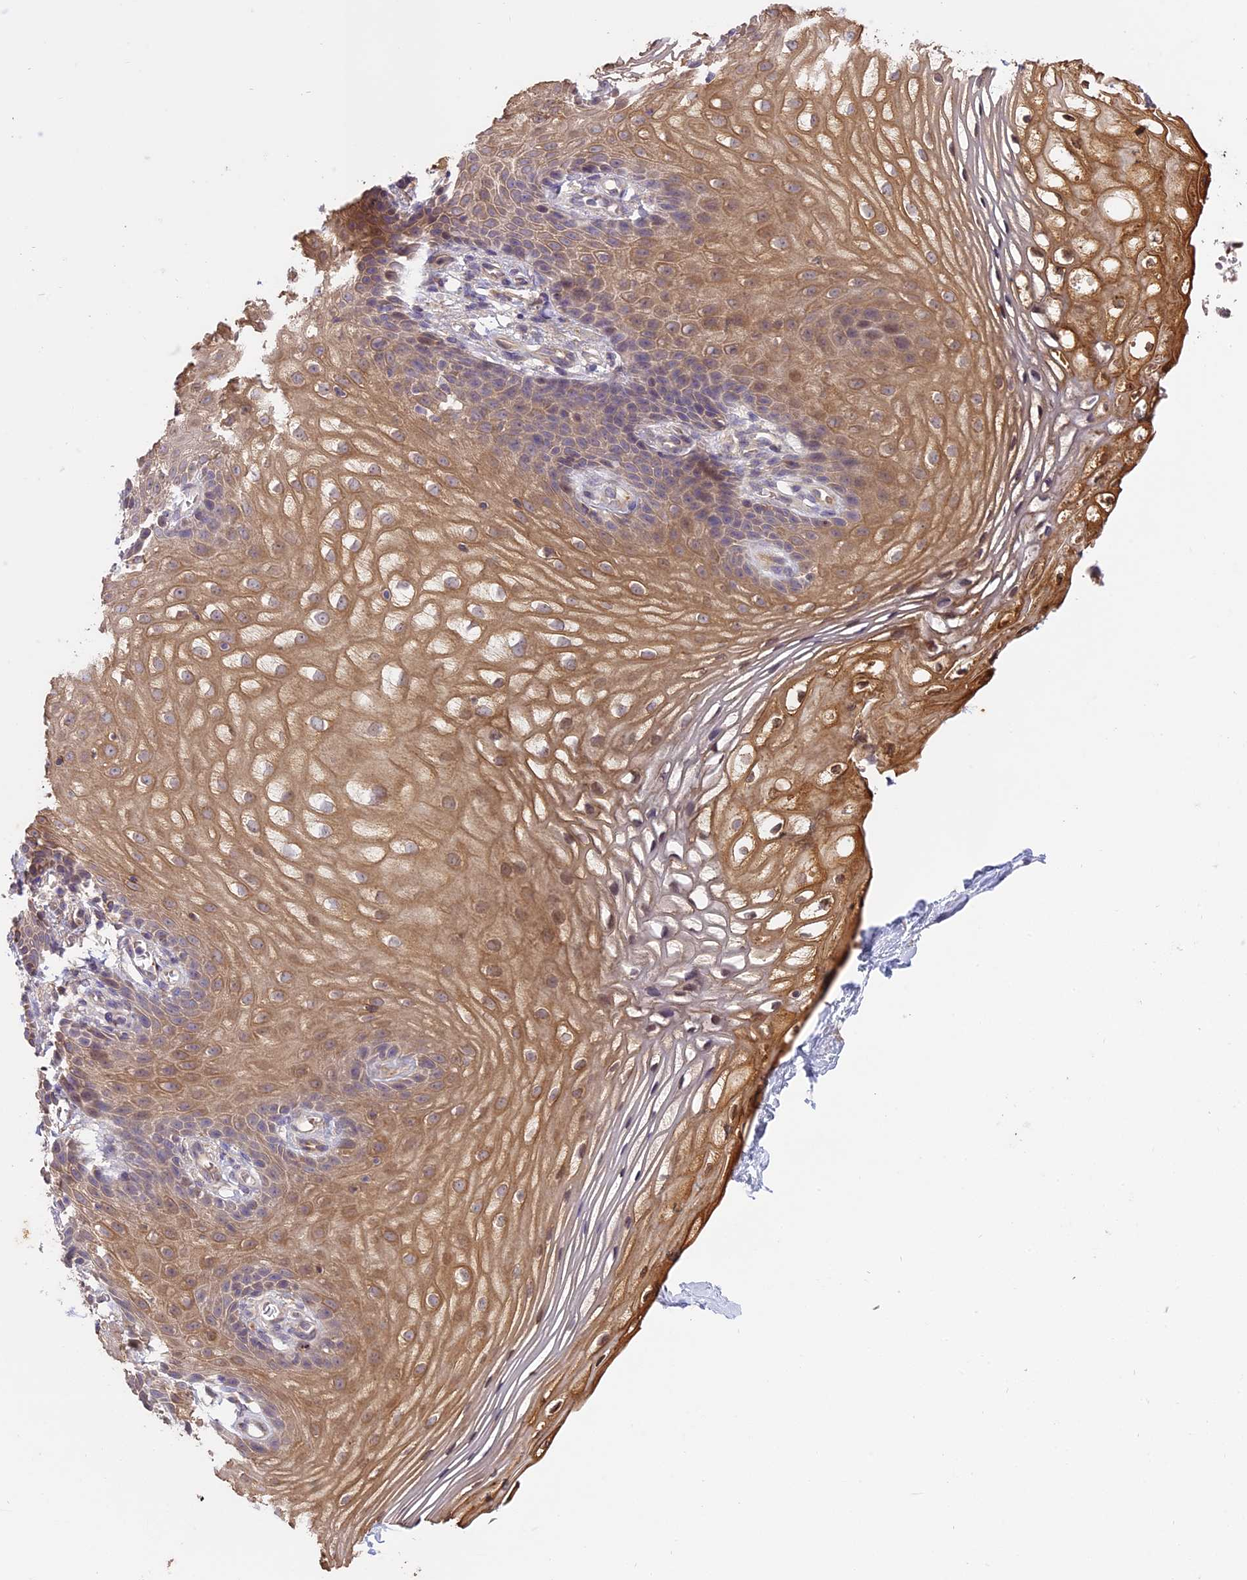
{"staining": {"intensity": "moderate", "quantity": ">75%", "location": "cytoplasmic/membranous"}, "tissue": "vagina", "cell_type": "Squamous epithelial cells", "image_type": "normal", "snomed": [{"axis": "morphology", "description": "Normal tissue, NOS"}, {"axis": "topography", "description": "Vagina"}], "caption": "Vagina stained with immunohistochemistry (IHC) exhibits moderate cytoplasmic/membranous positivity in about >75% of squamous epithelial cells.", "gene": "MEMO1", "patient": {"sex": "female", "age": 60}}